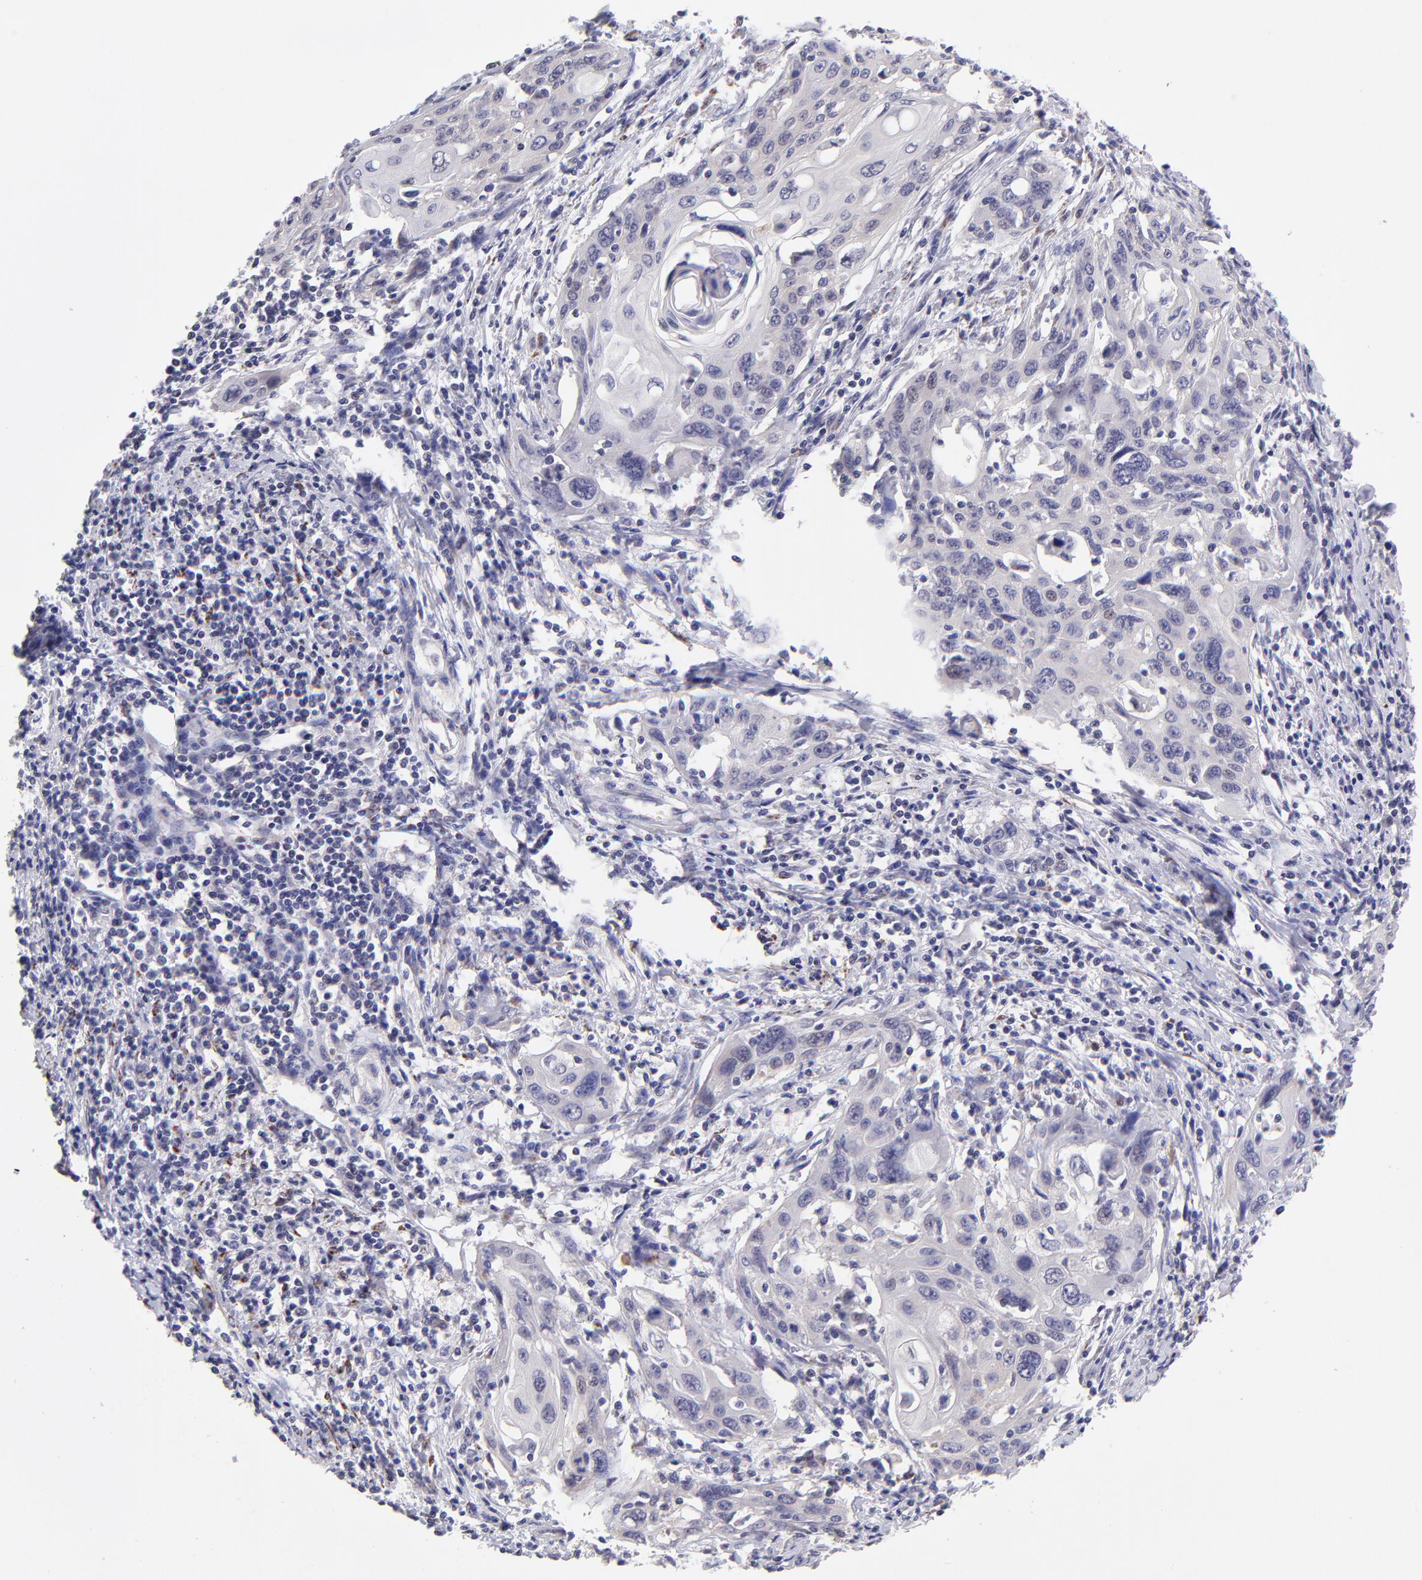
{"staining": {"intensity": "negative", "quantity": "none", "location": "none"}, "tissue": "cervical cancer", "cell_type": "Tumor cells", "image_type": "cancer", "snomed": [{"axis": "morphology", "description": "Squamous cell carcinoma, NOS"}, {"axis": "topography", "description": "Cervix"}], "caption": "The micrograph reveals no staining of tumor cells in cervical cancer.", "gene": "NSF", "patient": {"sex": "female", "age": 41}}